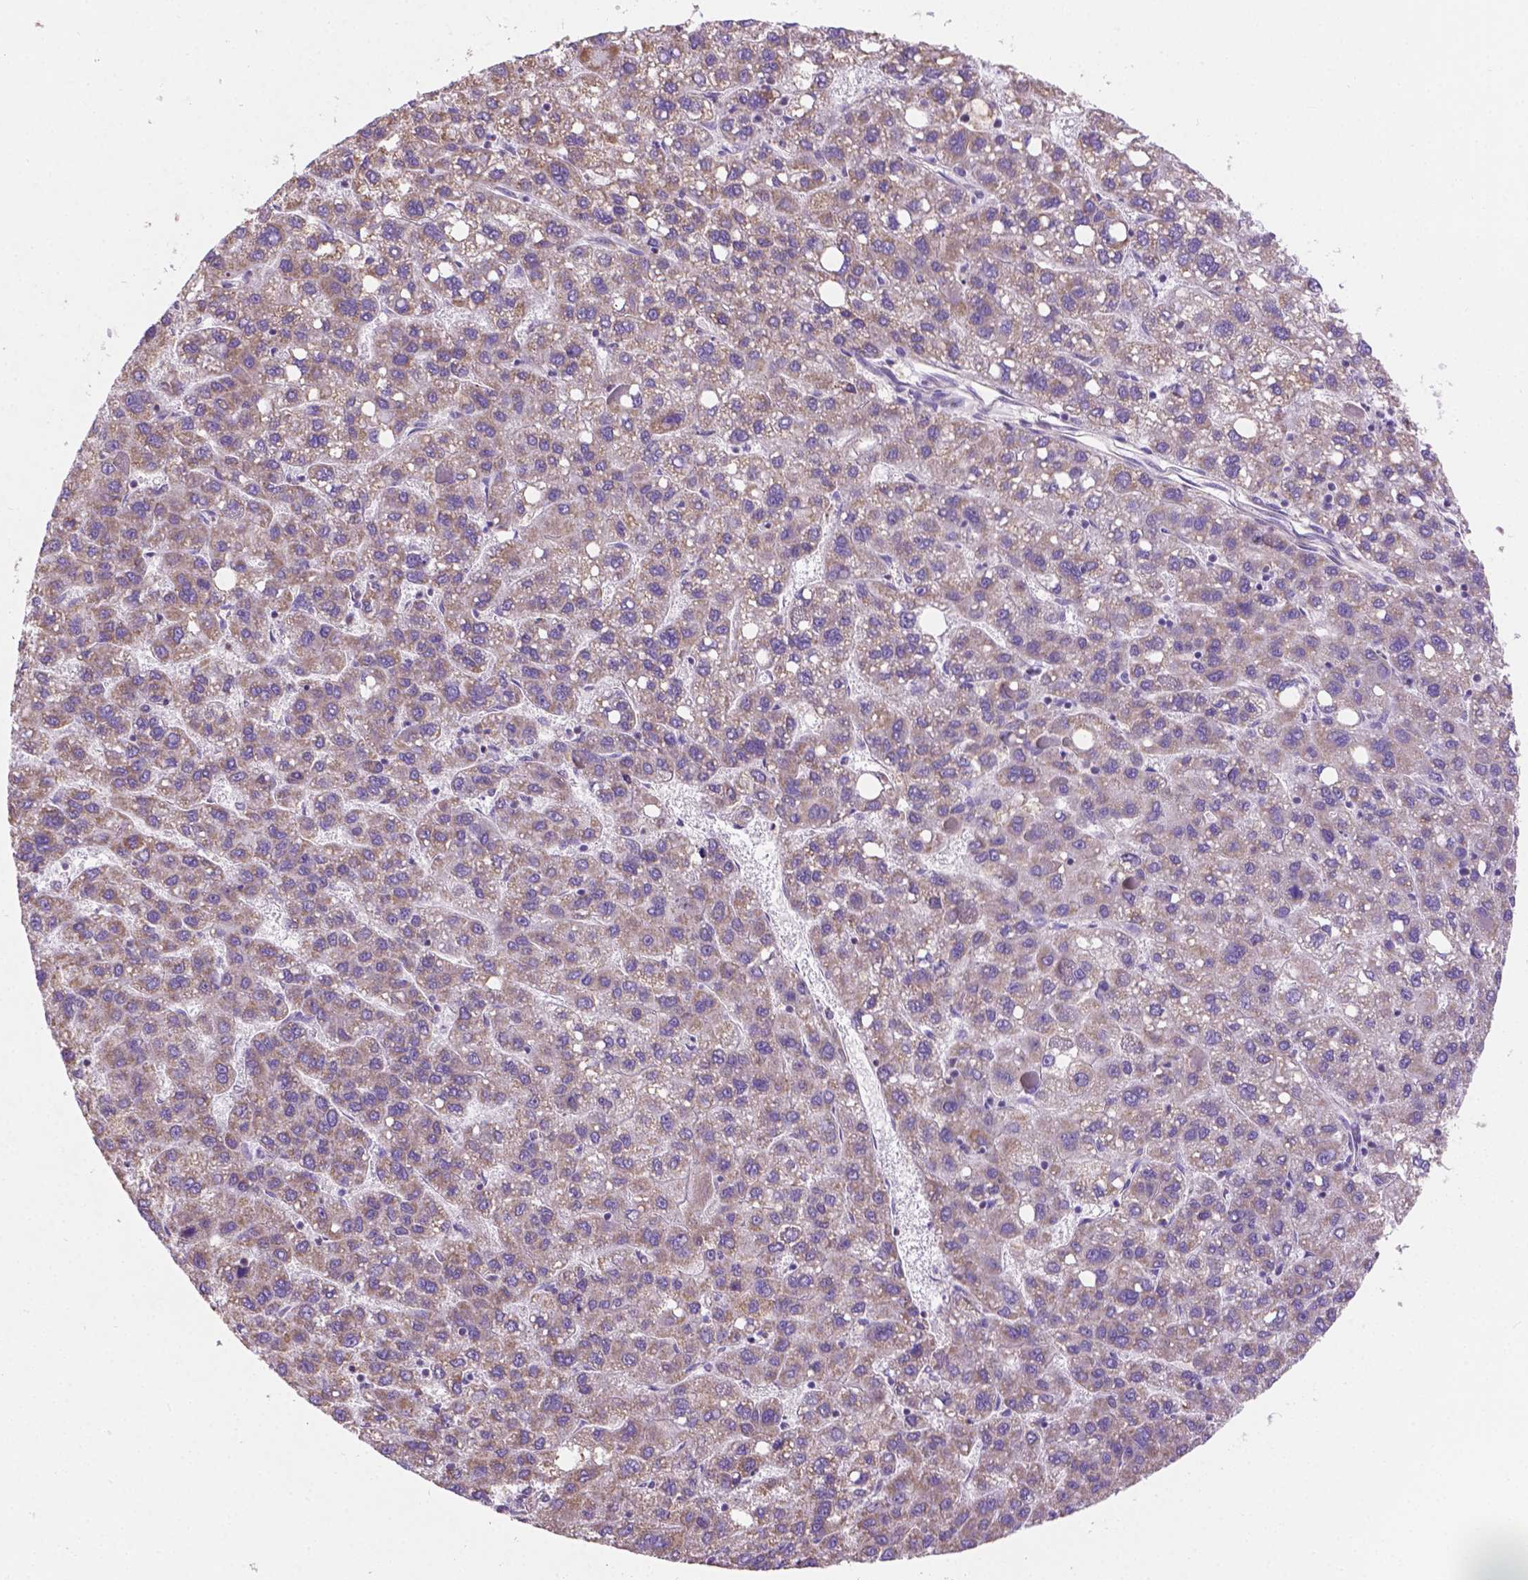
{"staining": {"intensity": "weak", "quantity": "25%-75%", "location": "cytoplasmic/membranous"}, "tissue": "liver cancer", "cell_type": "Tumor cells", "image_type": "cancer", "snomed": [{"axis": "morphology", "description": "Carcinoma, Hepatocellular, NOS"}, {"axis": "topography", "description": "Liver"}], "caption": "Immunohistochemical staining of liver cancer displays weak cytoplasmic/membranous protein staining in about 25%-75% of tumor cells.", "gene": "CSPG5", "patient": {"sex": "female", "age": 82}}